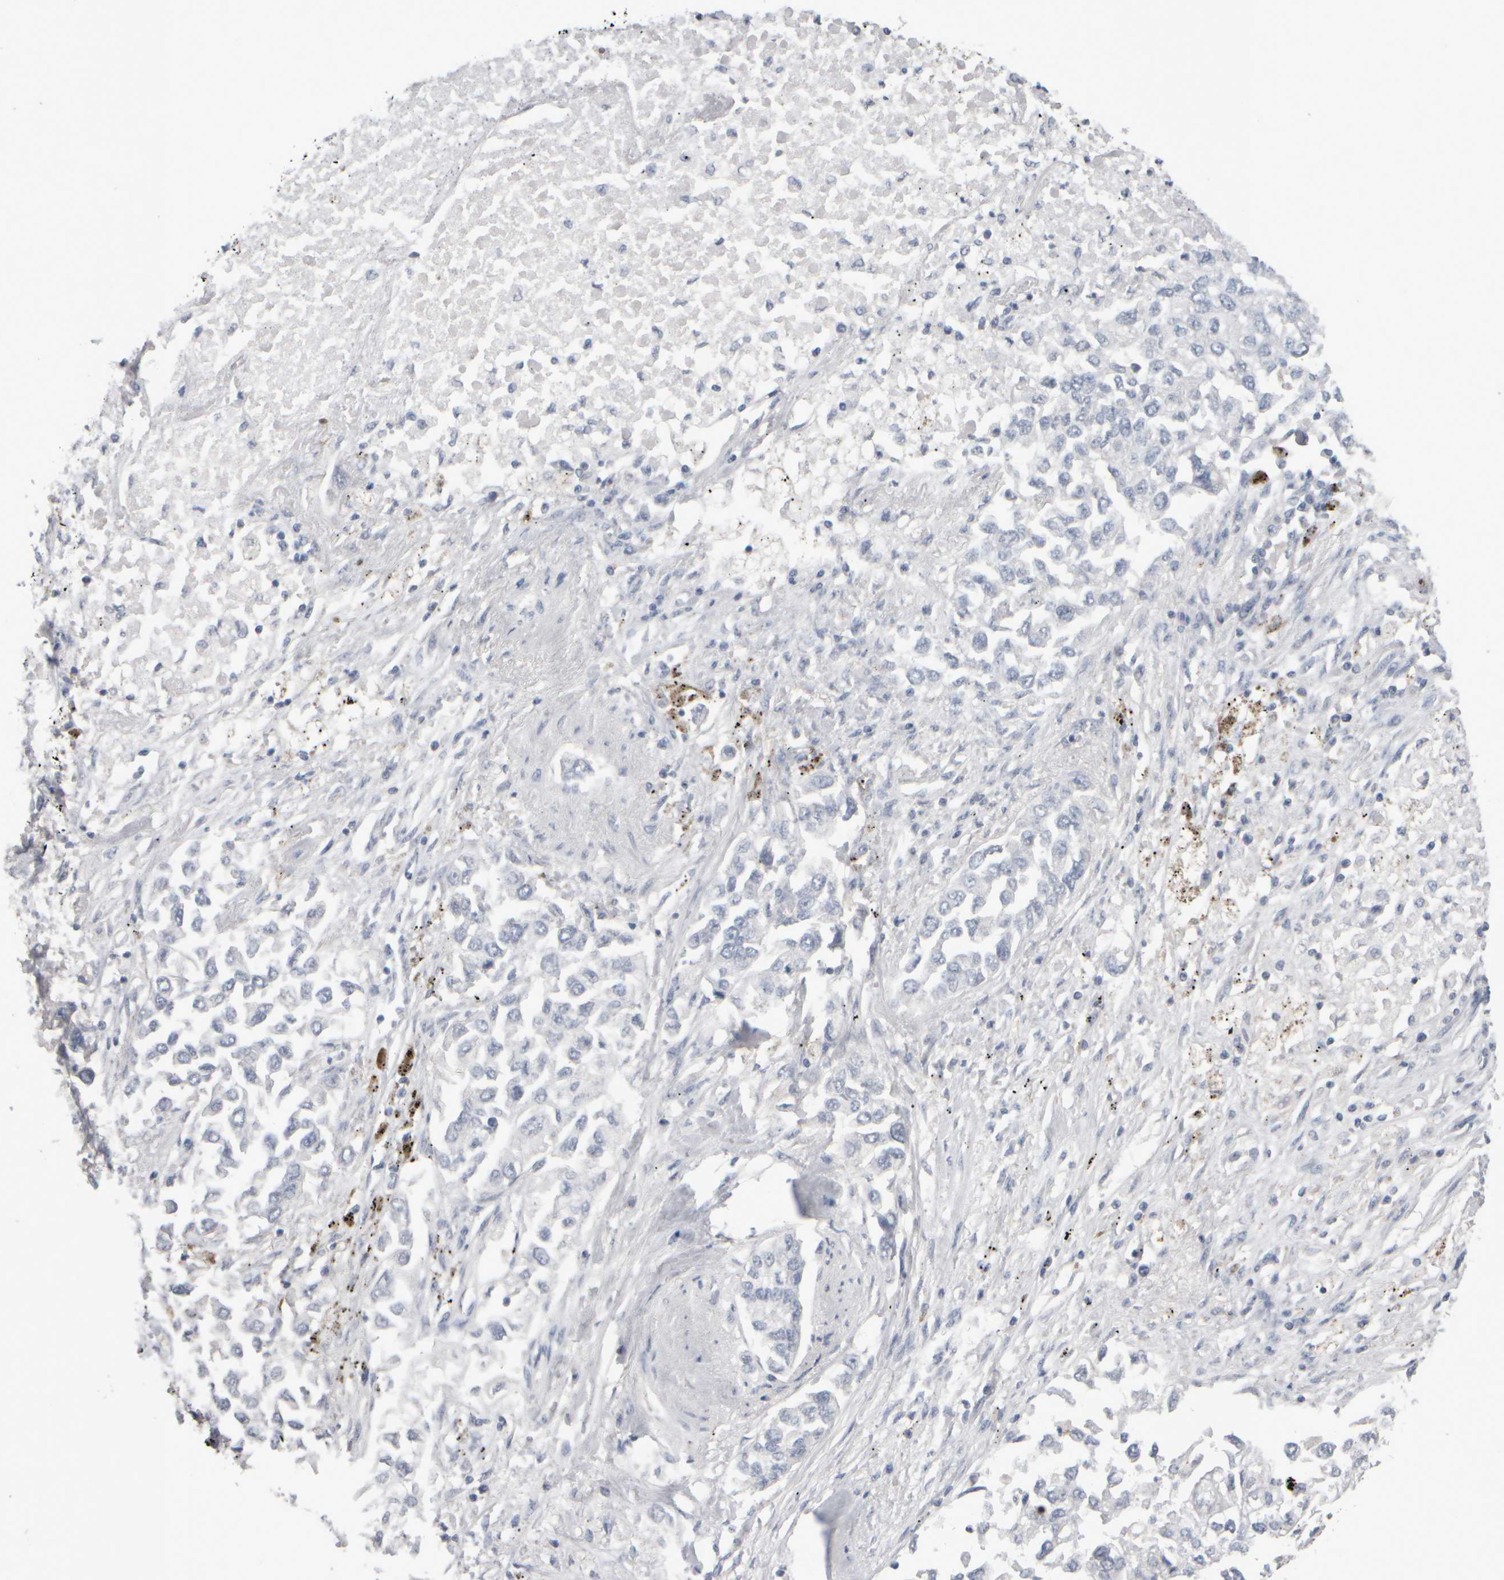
{"staining": {"intensity": "negative", "quantity": "none", "location": "none"}, "tissue": "lung cancer", "cell_type": "Tumor cells", "image_type": "cancer", "snomed": [{"axis": "morphology", "description": "Inflammation, NOS"}, {"axis": "morphology", "description": "Adenocarcinoma, NOS"}, {"axis": "topography", "description": "Lung"}], "caption": "Photomicrograph shows no significant protein expression in tumor cells of lung cancer.", "gene": "EPHX2", "patient": {"sex": "male", "age": 63}}